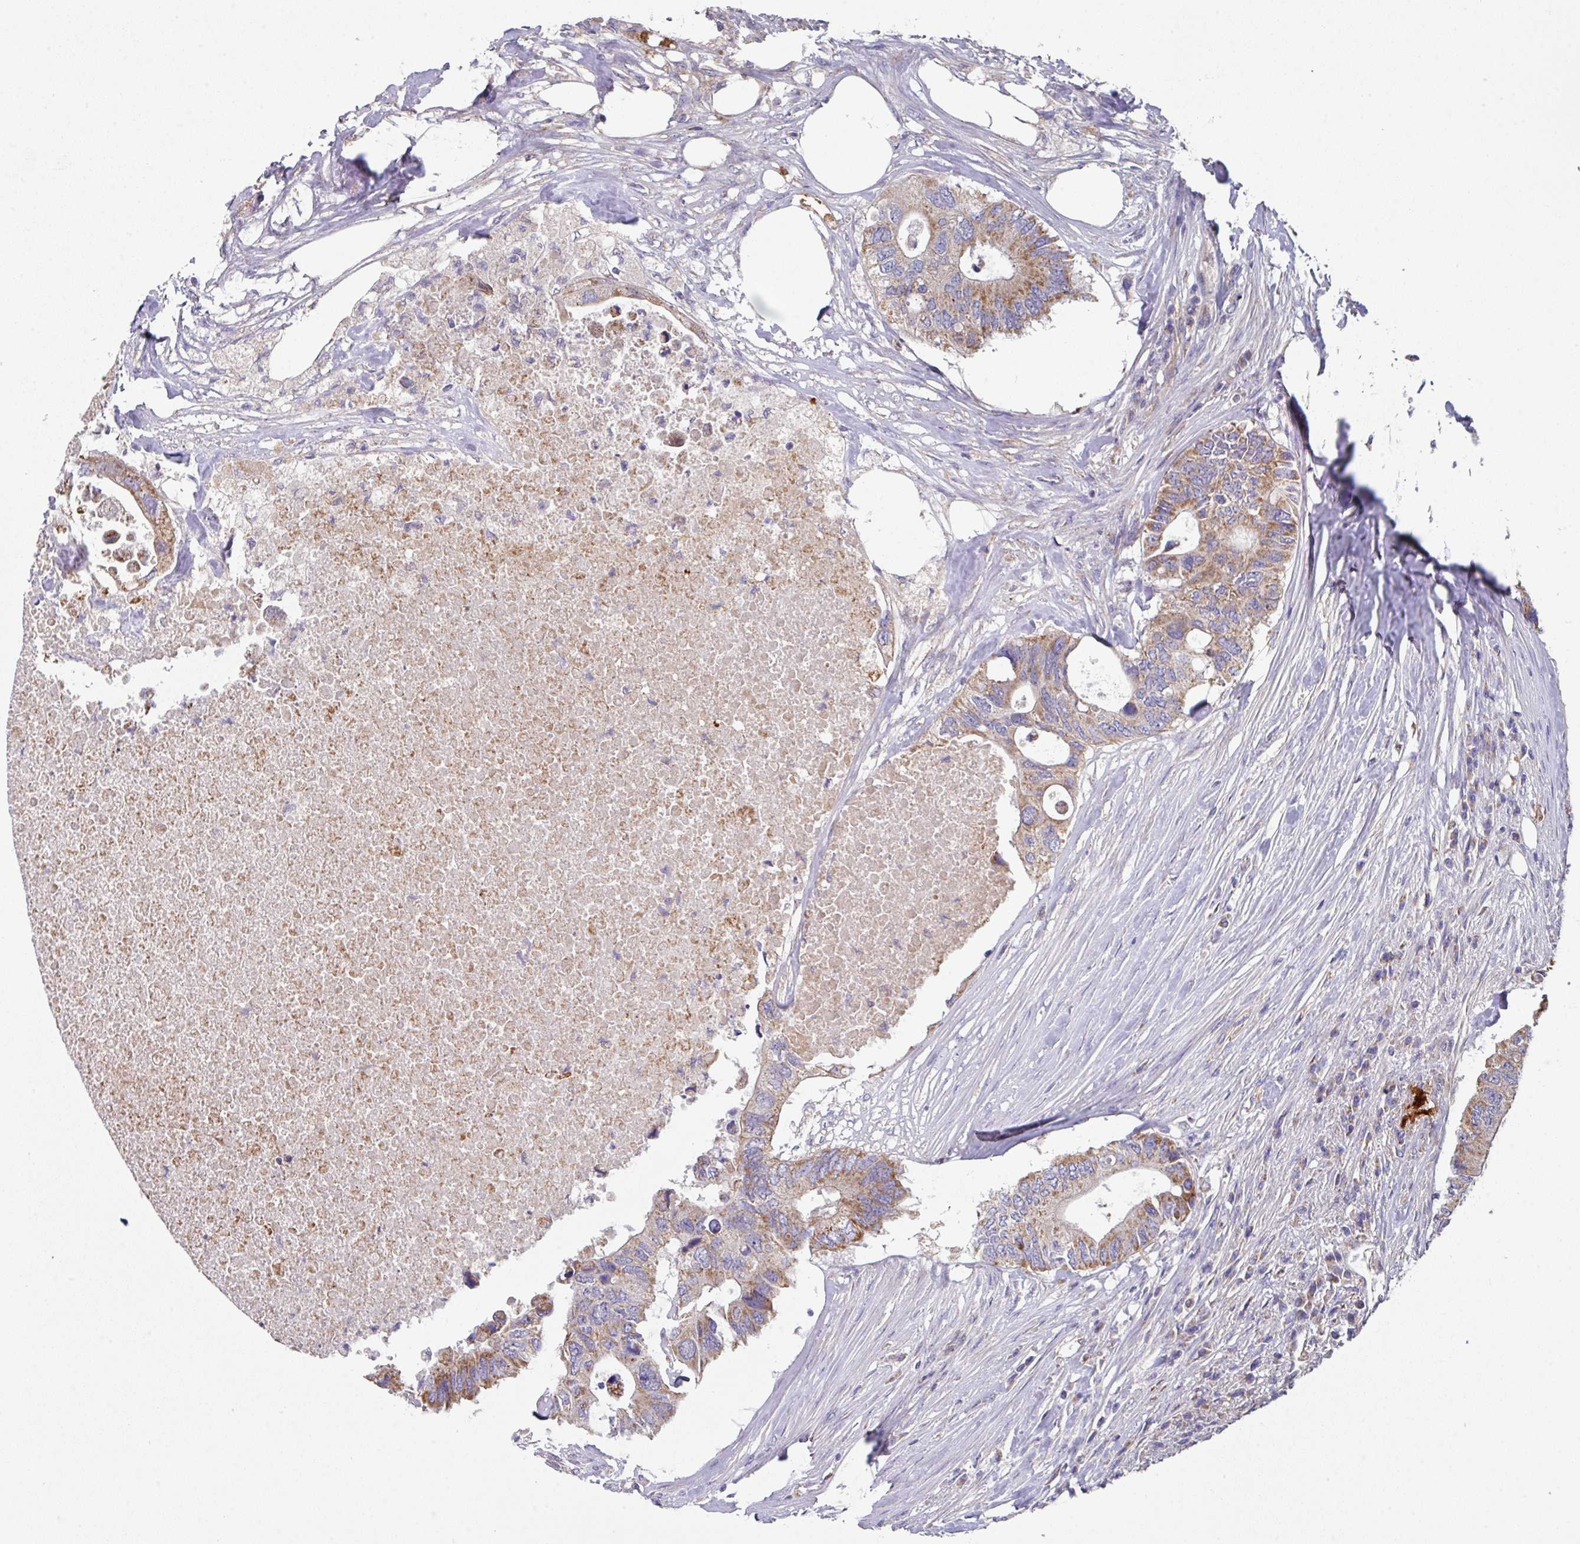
{"staining": {"intensity": "moderate", "quantity": ">75%", "location": "cytoplasmic/membranous"}, "tissue": "colorectal cancer", "cell_type": "Tumor cells", "image_type": "cancer", "snomed": [{"axis": "morphology", "description": "Adenocarcinoma, NOS"}, {"axis": "topography", "description": "Colon"}], "caption": "Colorectal cancer (adenocarcinoma) stained with a protein marker displays moderate staining in tumor cells.", "gene": "DCAF12L2", "patient": {"sex": "male", "age": 71}}